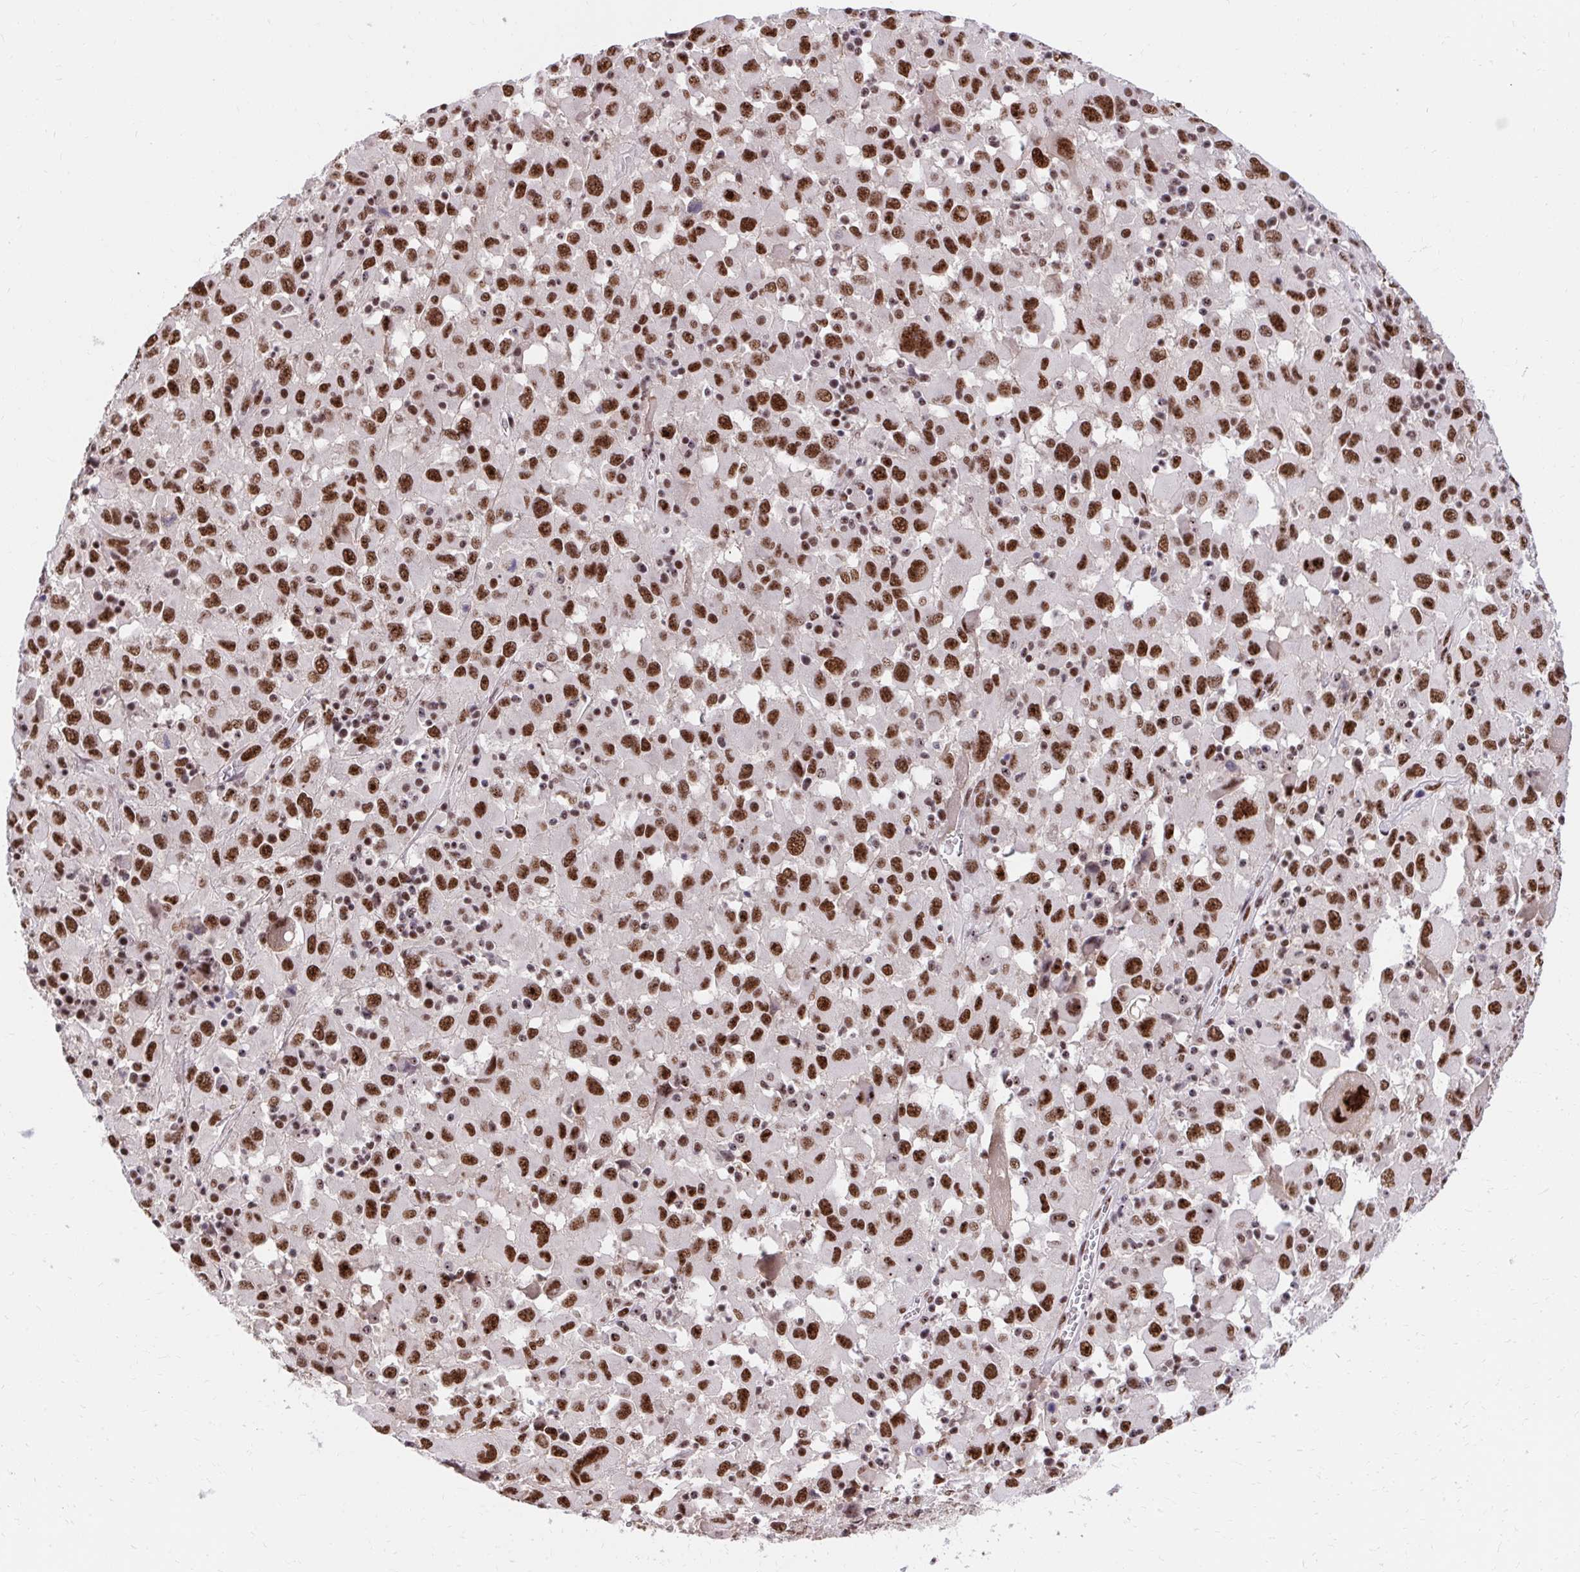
{"staining": {"intensity": "strong", "quantity": ">75%", "location": "nuclear"}, "tissue": "melanoma", "cell_type": "Tumor cells", "image_type": "cancer", "snomed": [{"axis": "morphology", "description": "Malignant melanoma, Metastatic site"}, {"axis": "topography", "description": "Soft tissue"}], "caption": "Malignant melanoma (metastatic site) stained with a protein marker demonstrates strong staining in tumor cells.", "gene": "SYNE4", "patient": {"sex": "male", "age": 50}}